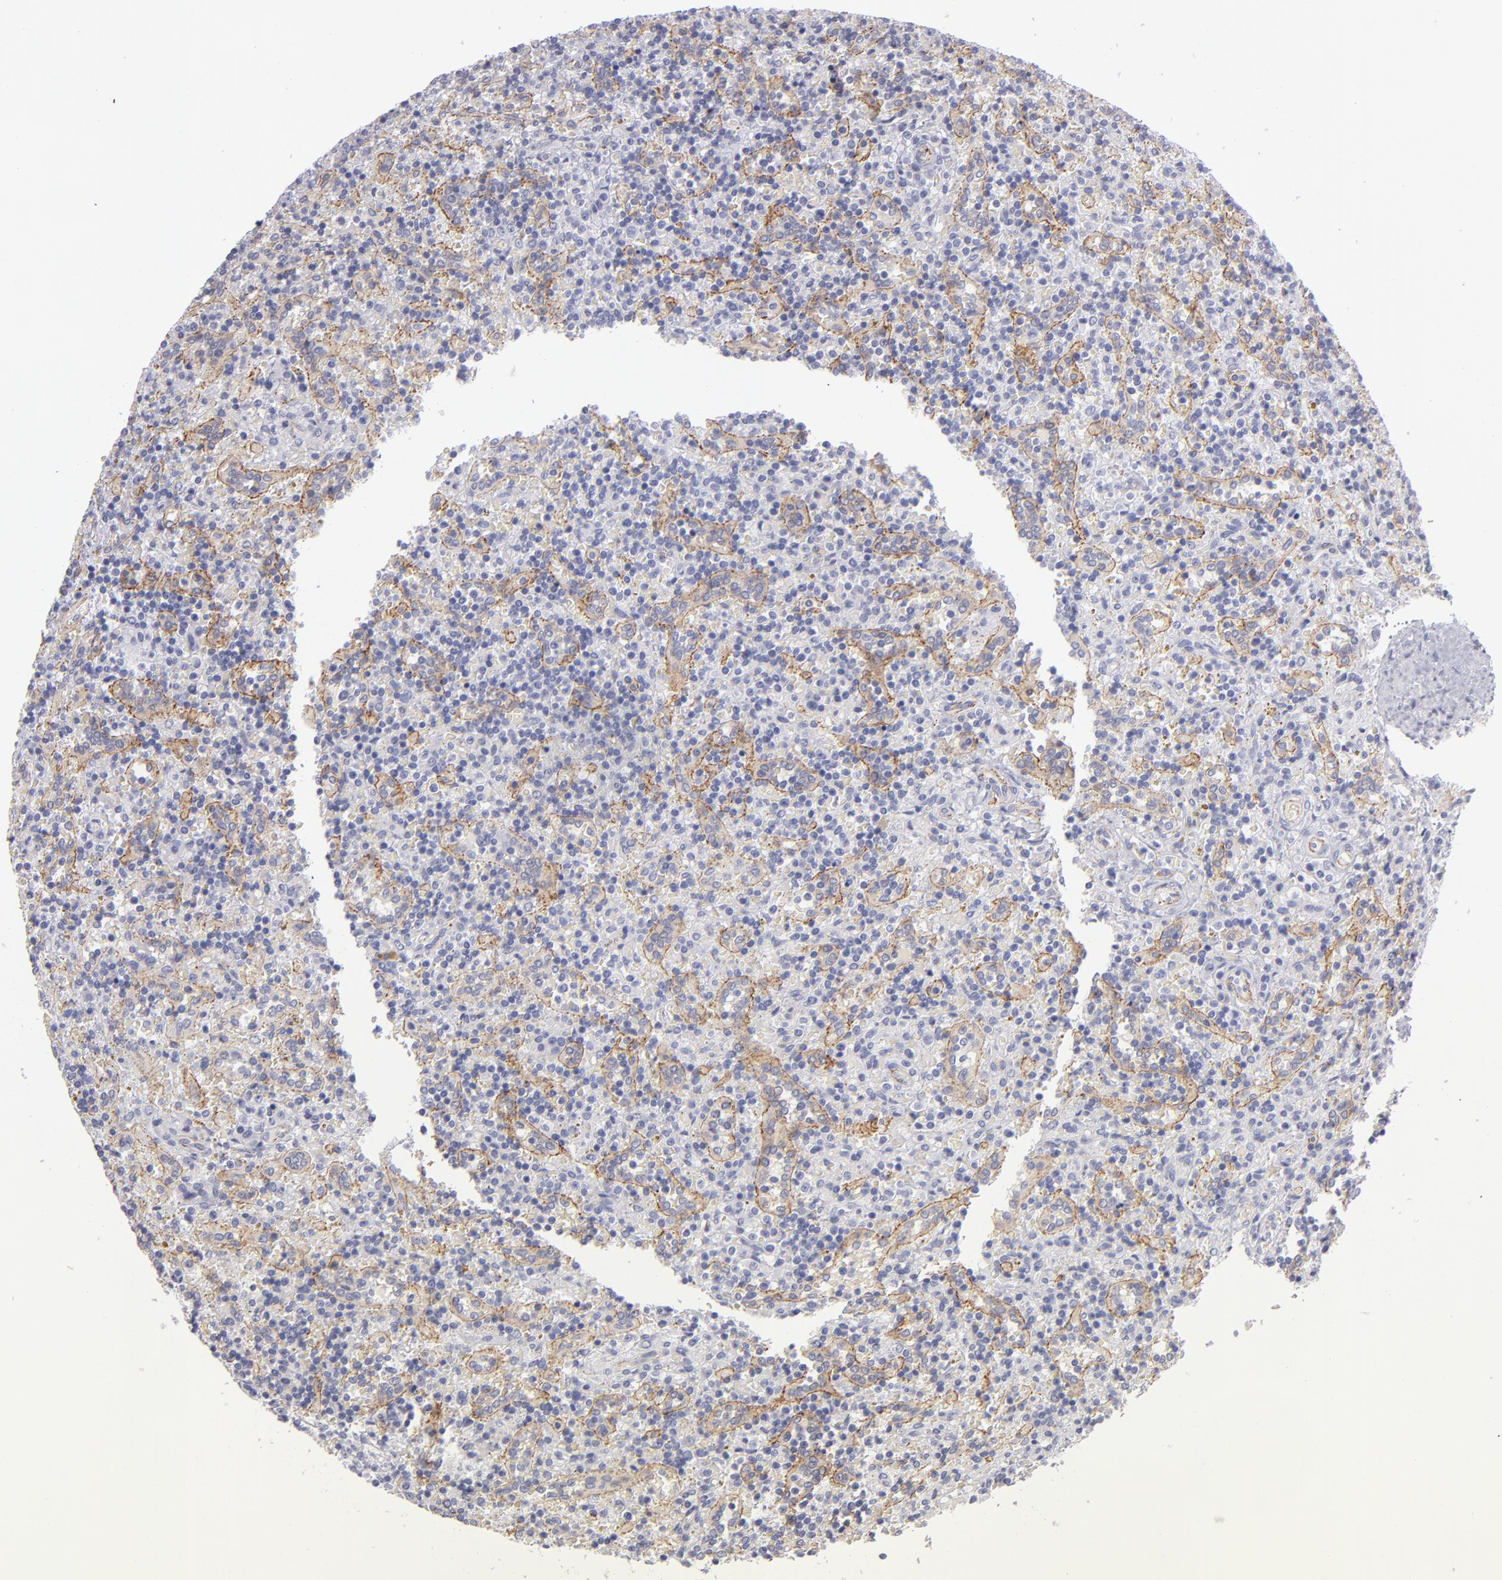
{"staining": {"intensity": "negative", "quantity": "none", "location": "none"}, "tissue": "lymphoma", "cell_type": "Tumor cells", "image_type": "cancer", "snomed": [{"axis": "morphology", "description": "Malignant lymphoma, non-Hodgkin's type, Low grade"}, {"axis": "topography", "description": "Spleen"}], "caption": "This is a micrograph of IHC staining of malignant lymphoma, non-Hodgkin's type (low-grade), which shows no staining in tumor cells.", "gene": "ITGB4", "patient": {"sex": "male", "age": 67}}